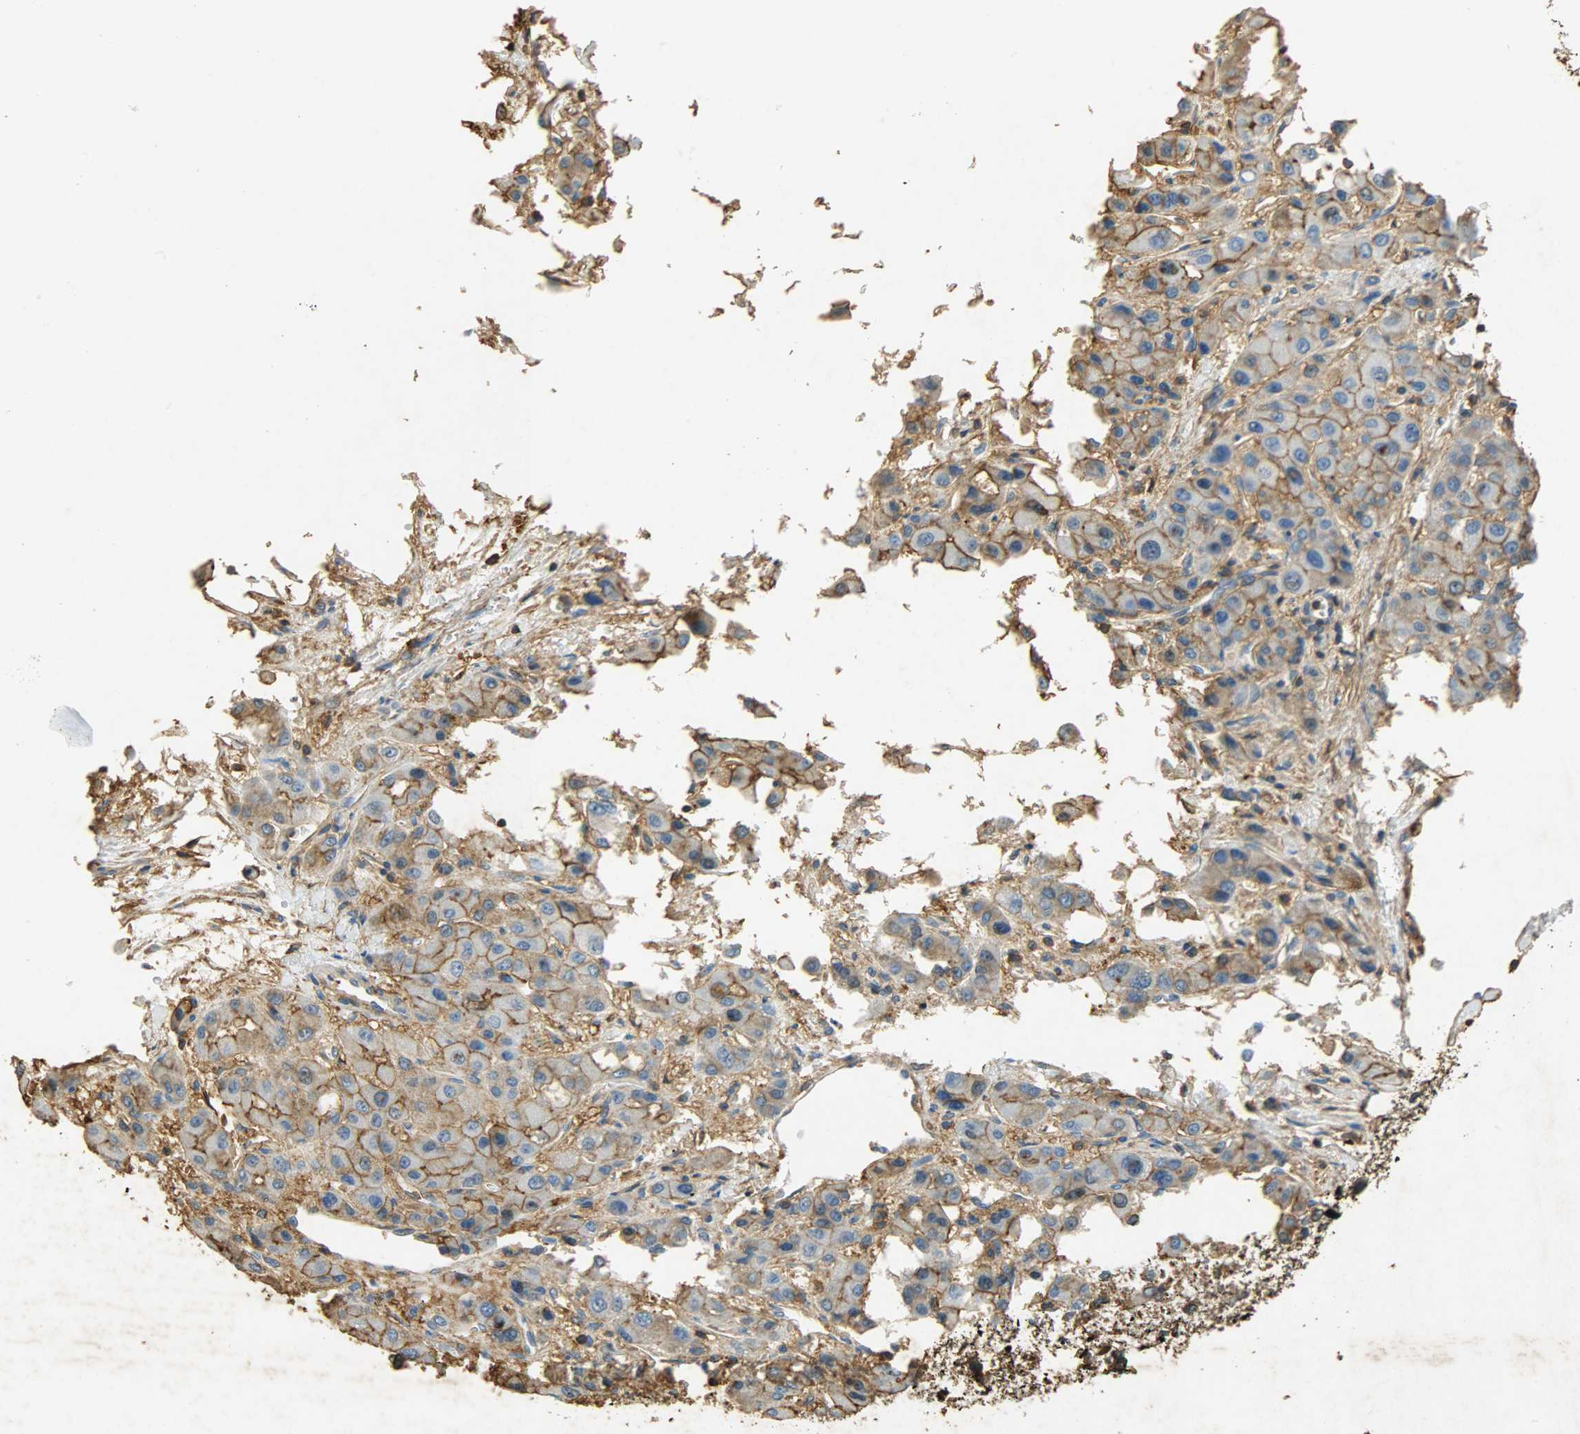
{"staining": {"intensity": "moderate", "quantity": ">75%", "location": "cytoplasmic/membranous"}, "tissue": "liver cancer", "cell_type": "Tumor cells", "image_type": "cancer", "snomed": [{"axis": "morphology", "description": "Carcinoma, Hepatocellular, NOS"}, {"axis": "topography", "description": "Liver"}], "caption": "DAB (3,3'-diaminobenzidine) immunohistochemical staining of hepatocellular carcinoma (liver) shows moderate cytoplasmic/membranous protein positivity in approximately >75% of tumor cells.", "gene": "ANXA6", "patient": {"sex": "male", "age": 55}}